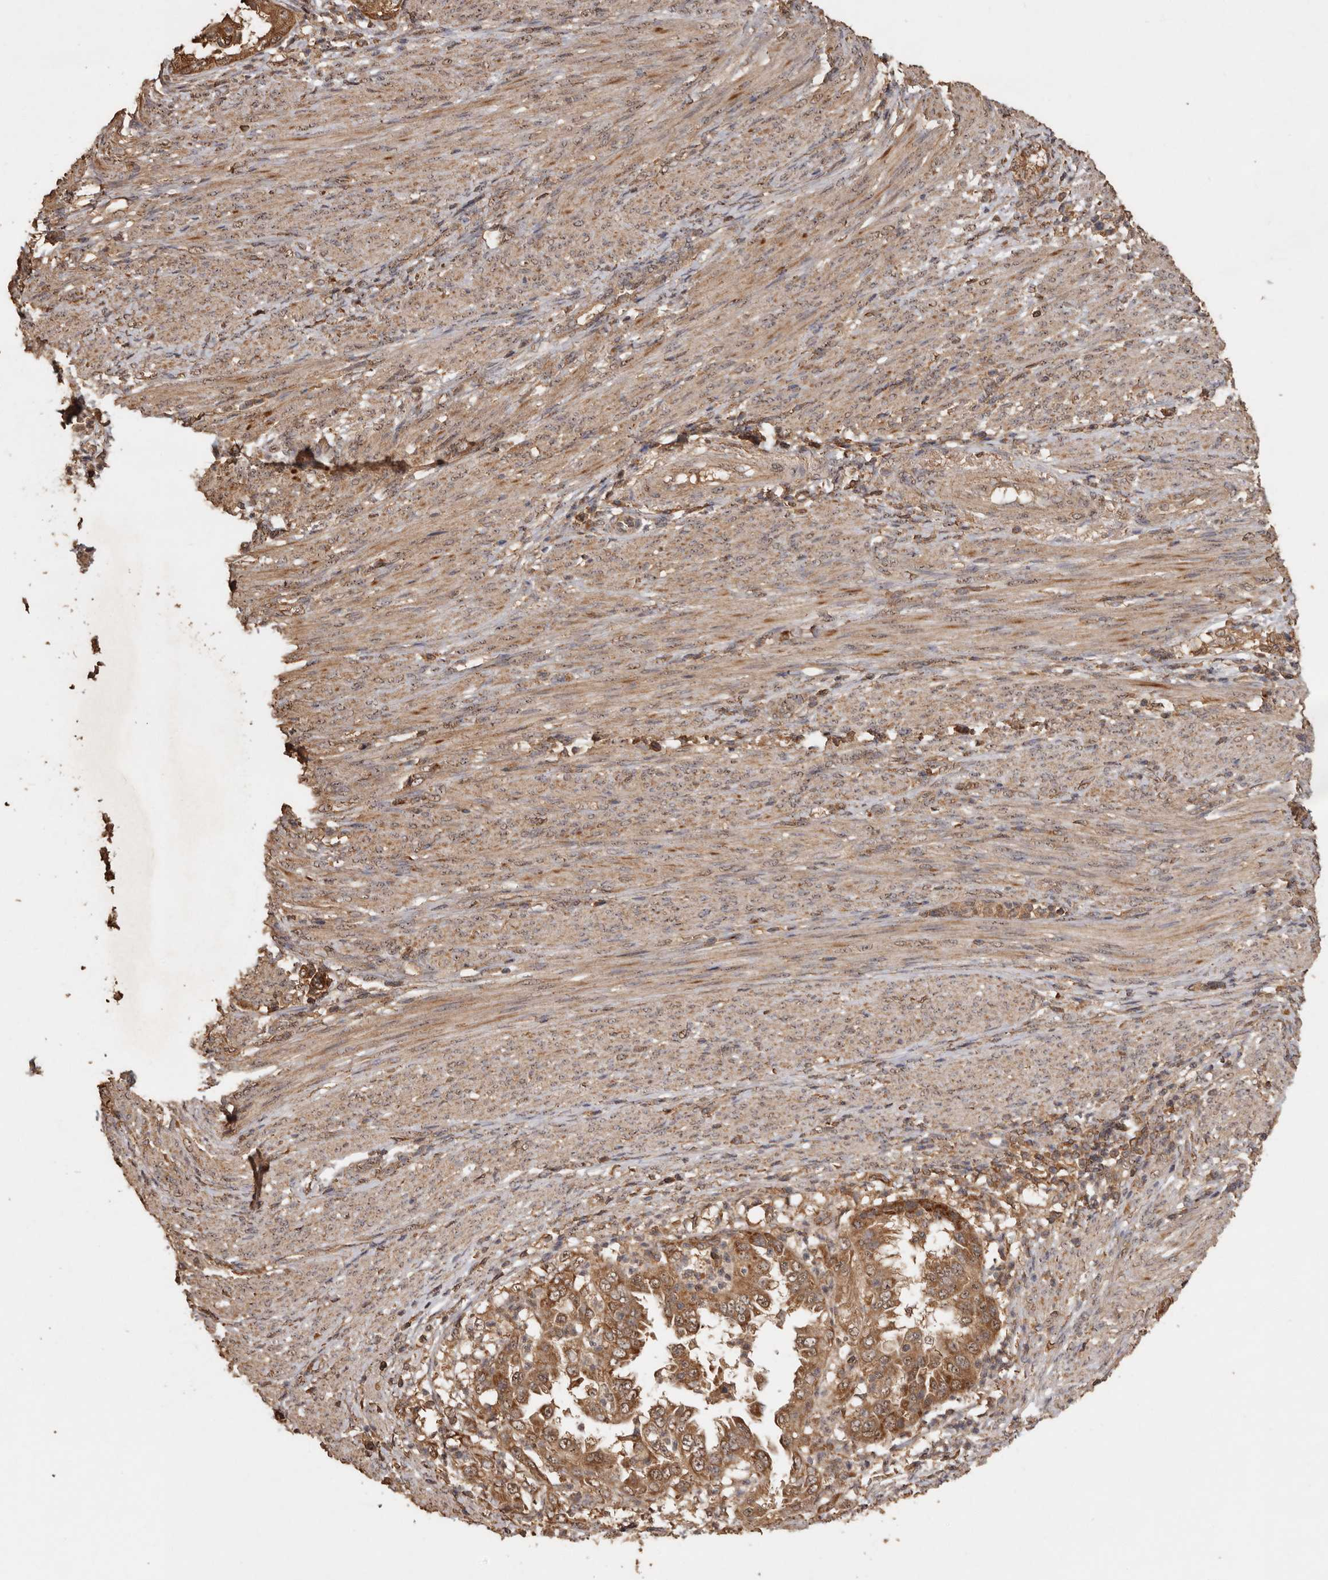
{"staining": {"intensity": "moderate", "quantity": ">75%", "location": "cytoplasmic/membranous,nuclear"}, "tissue": "endometrial cancer", "cell_type": "Tumor cells", "image_type": "cancer", "snomed": [{"axis": "morphology", "description": "Adenocarcinoma, NOS"}, {"axis": "topography", "description": "Endometrium"}], "caption": "Immunohistochemistry (IHC) (DAB (3,3'-diaminobenzidine)) staining of adenocarcinoma (endometrial) demonstrates moderate cytoplasmic/membranous and nuclear protein staining in about >75% of tumor cells. The protein of interest is shown in brown color, while the nuclei are stained blue.", "gene": "RWDD1", "patient": {"sex": "female", "age": 85}}